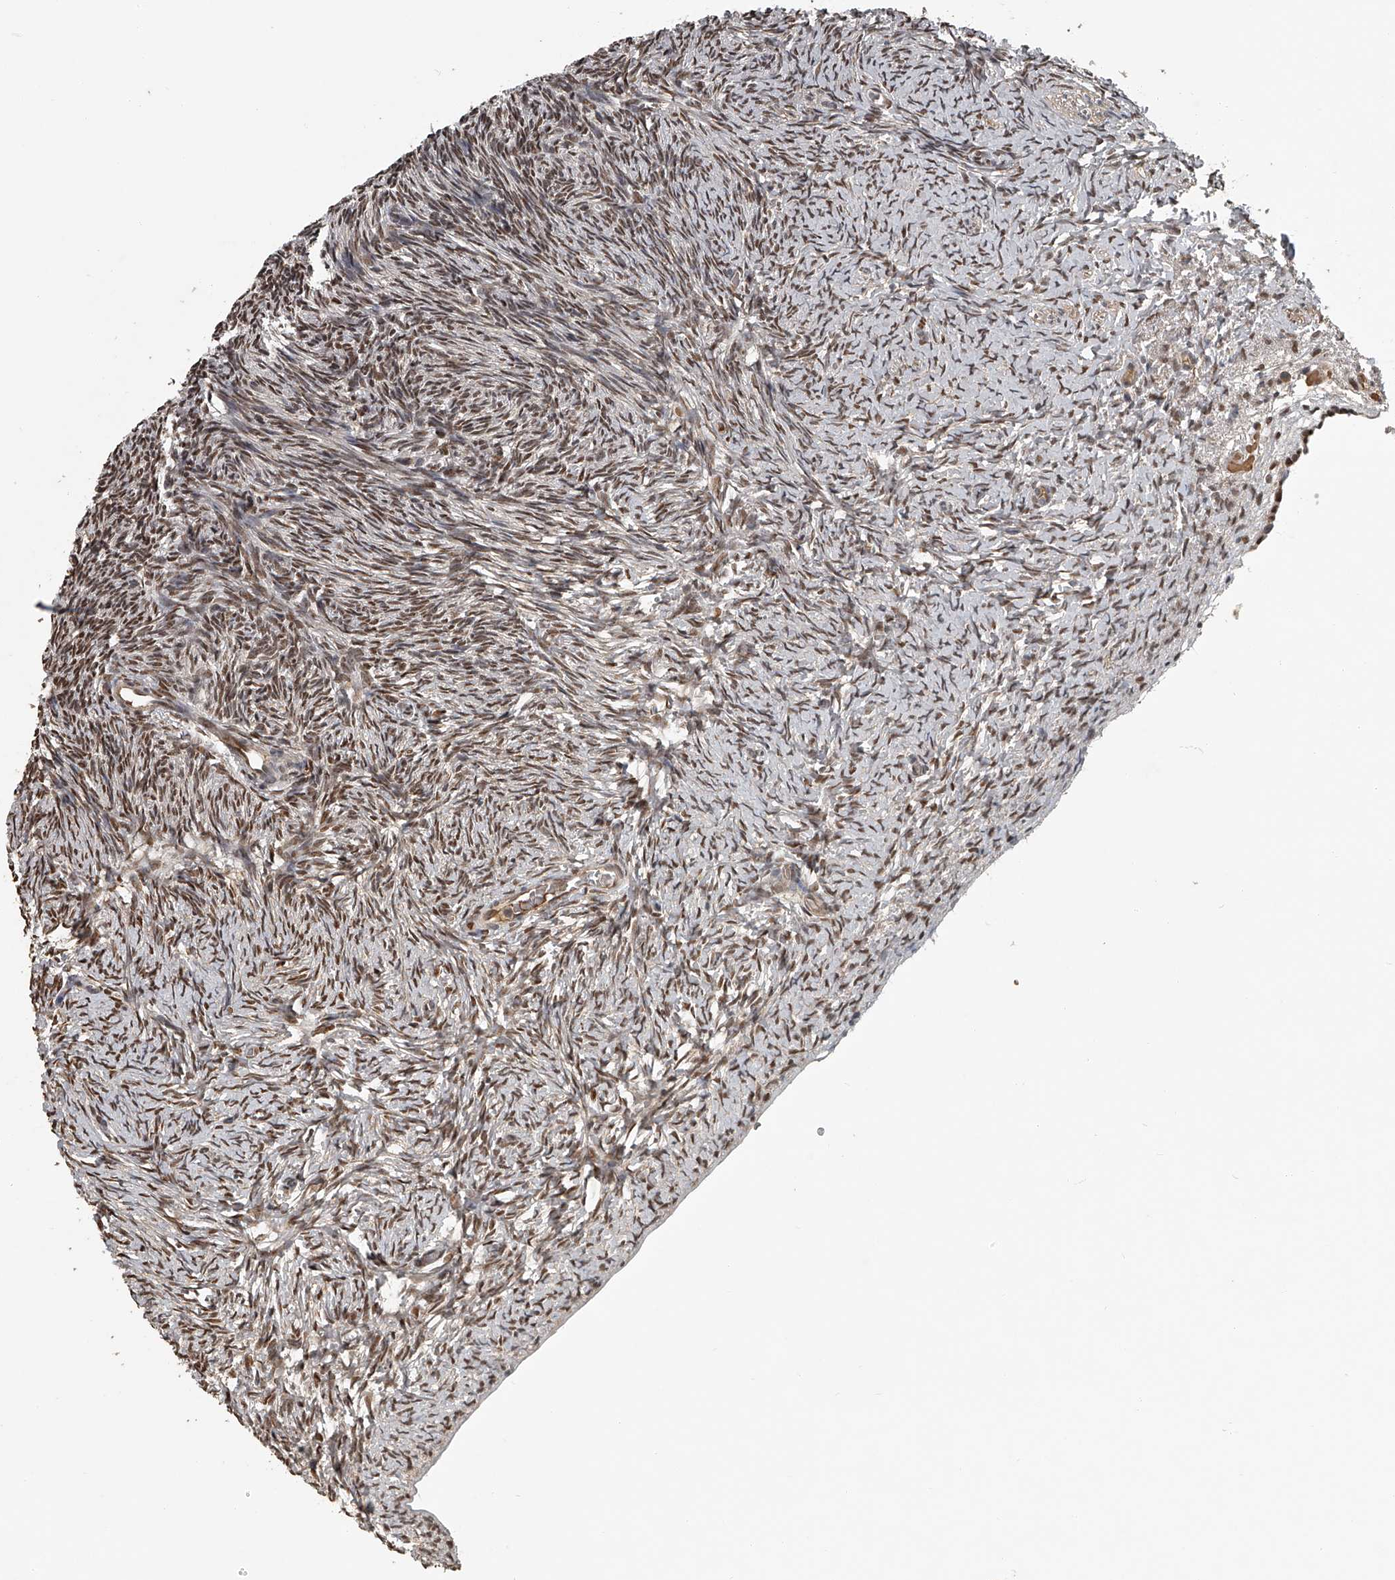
{"staining": {"intensity": "weak", "quantity": ">75%", "location": "nuclear"}, "tissue": "ovary", "cell_type": "Follicle cells", "image_type": "normal", "snomed": [{"axis": "morphology", "description": "Normal tissue, NOS"}, {"axis": "topography", "description": "Ovary"}], "caption": "Follicle cells display low levels of weak nuclear positivity in about >75% of cells in normal human ovary. The staining was performed using DAB (3,3'-diaminobenzidine), with brown indicating positive protein expression. Nuclei are stained blue with hematoxylin.", "gene": "PLEKHG1", "patient": {"sex": "female", "age": 34}}